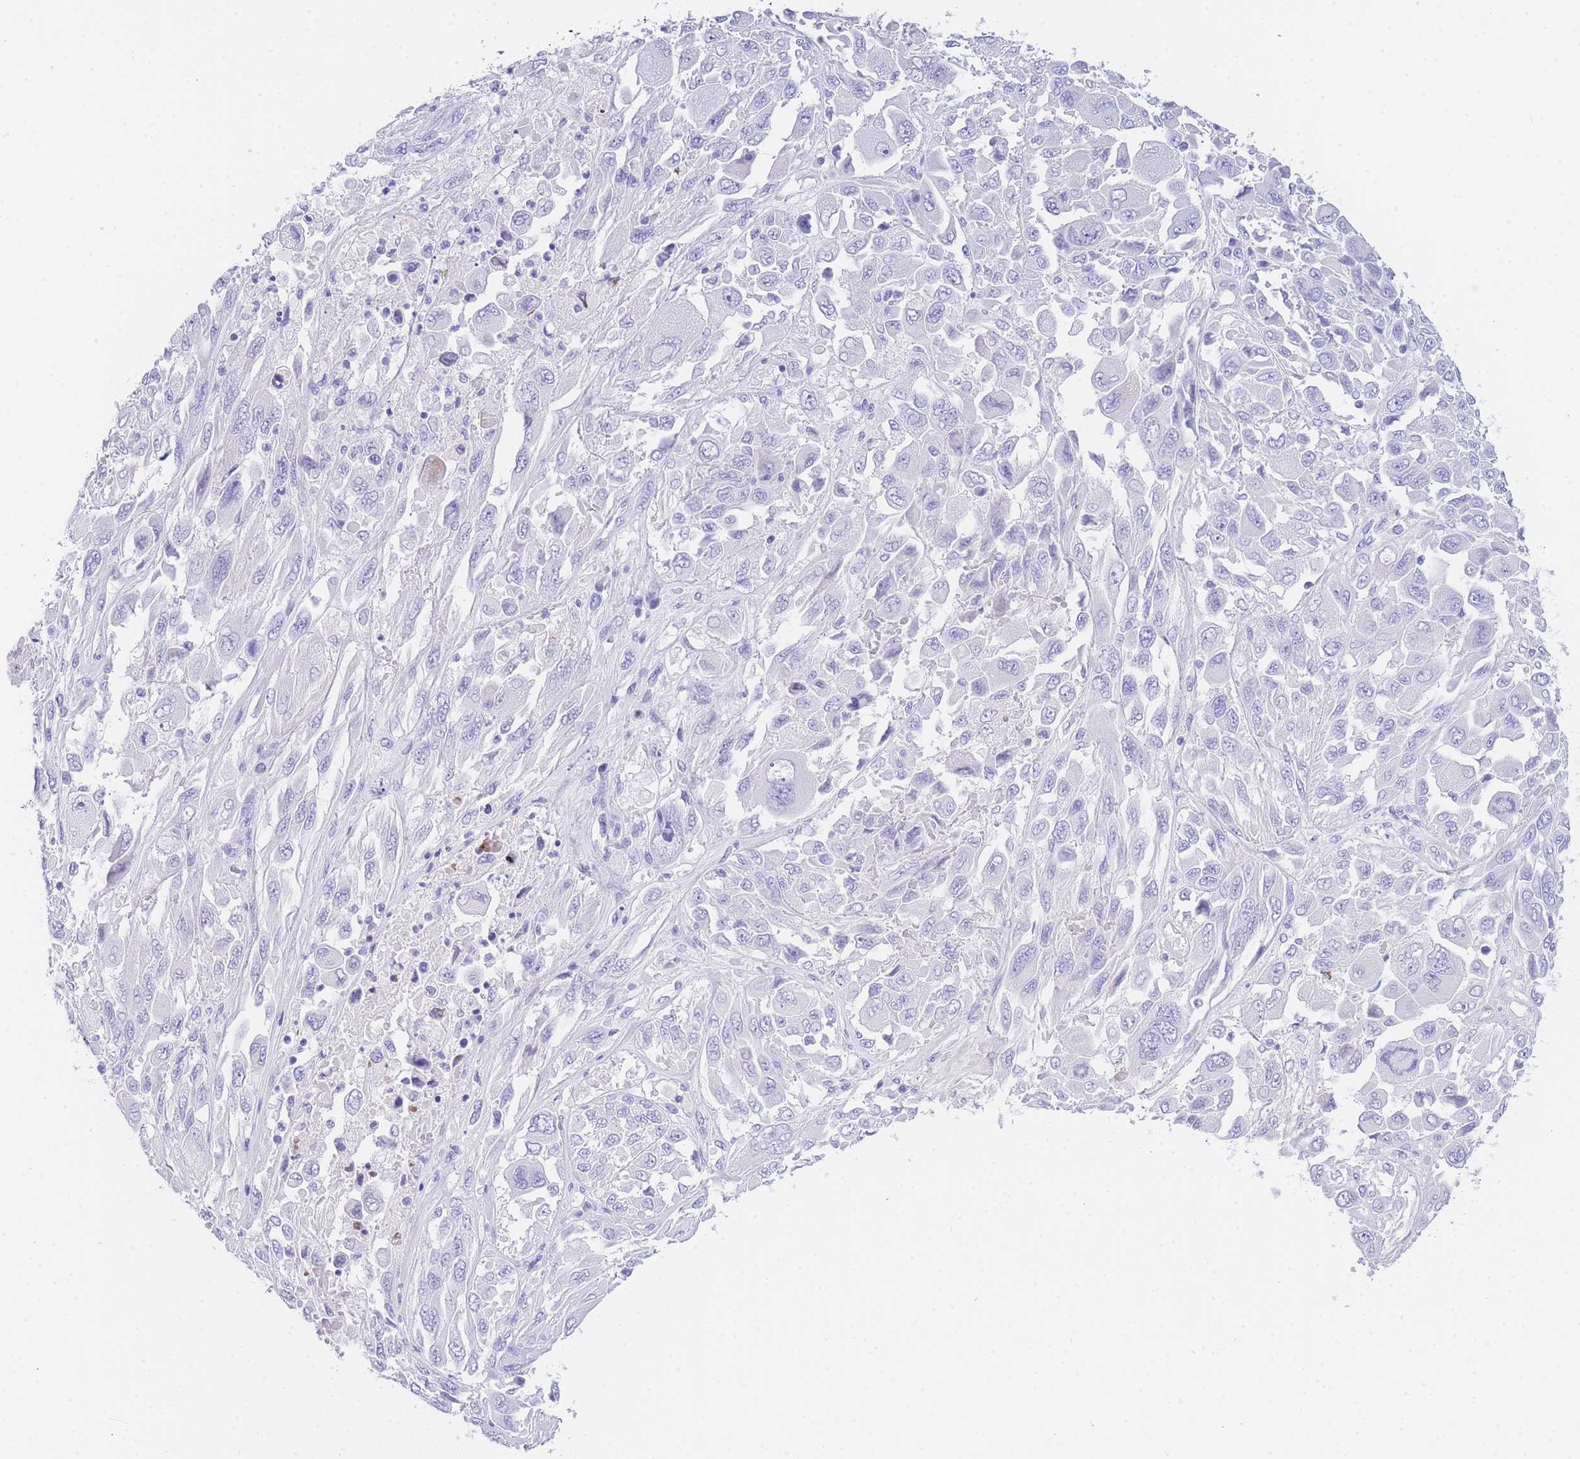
{"staining": {"intensity": "negative", "quantity": "none", "location": "none"}, "tissue": "melanoma", "cell_type": "Tumor cells", "image_type": "cancer", "snomed": [{"axis": "morphology", "description": "Malignant melanoma, NOS"}, {"axis": "topography", "description": "Skin"}], "caption": "IHC of malignant melanoma demonstrates no expression in tumor cells.", "gene": "TIFAB", "patient": {"sex": "female", "age": 91}}